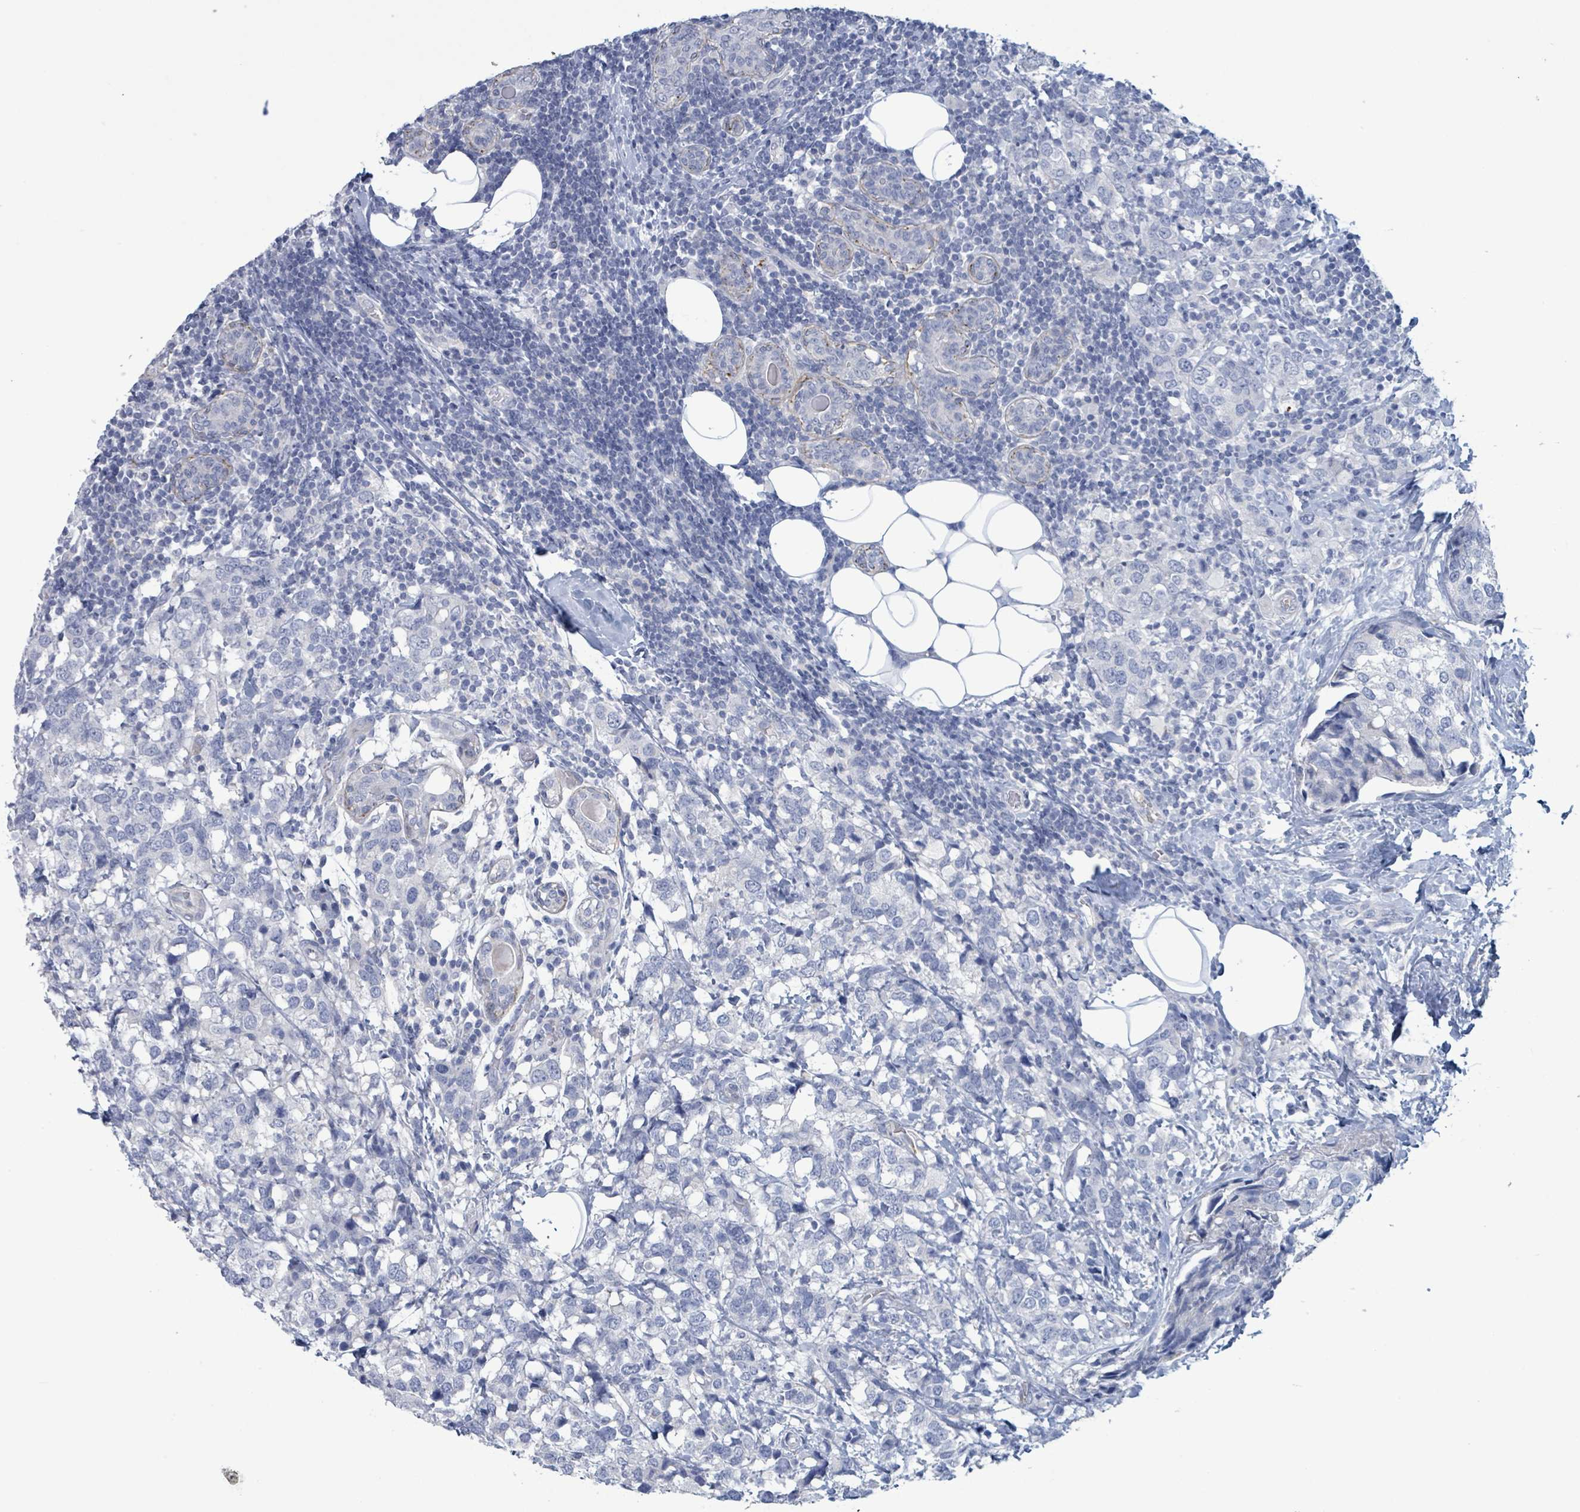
{"staining": {"intensity": "negative", "quantity": "none", "location": "none"}, "tissue": "breast cancer", "cell_type": "Tumor cells", "image_type": "cancer", "snomed": [{"axis": "morphology", "description": "Lobular carcinoma"}, {"axis": "topography", "description": "Breast"}], "caption": "Immunohistochemical staining of breast cancer exhibits no significant expression in tumor cells.", "gene": "PKLR", "patient": {"sex": "female", "age": 59}}